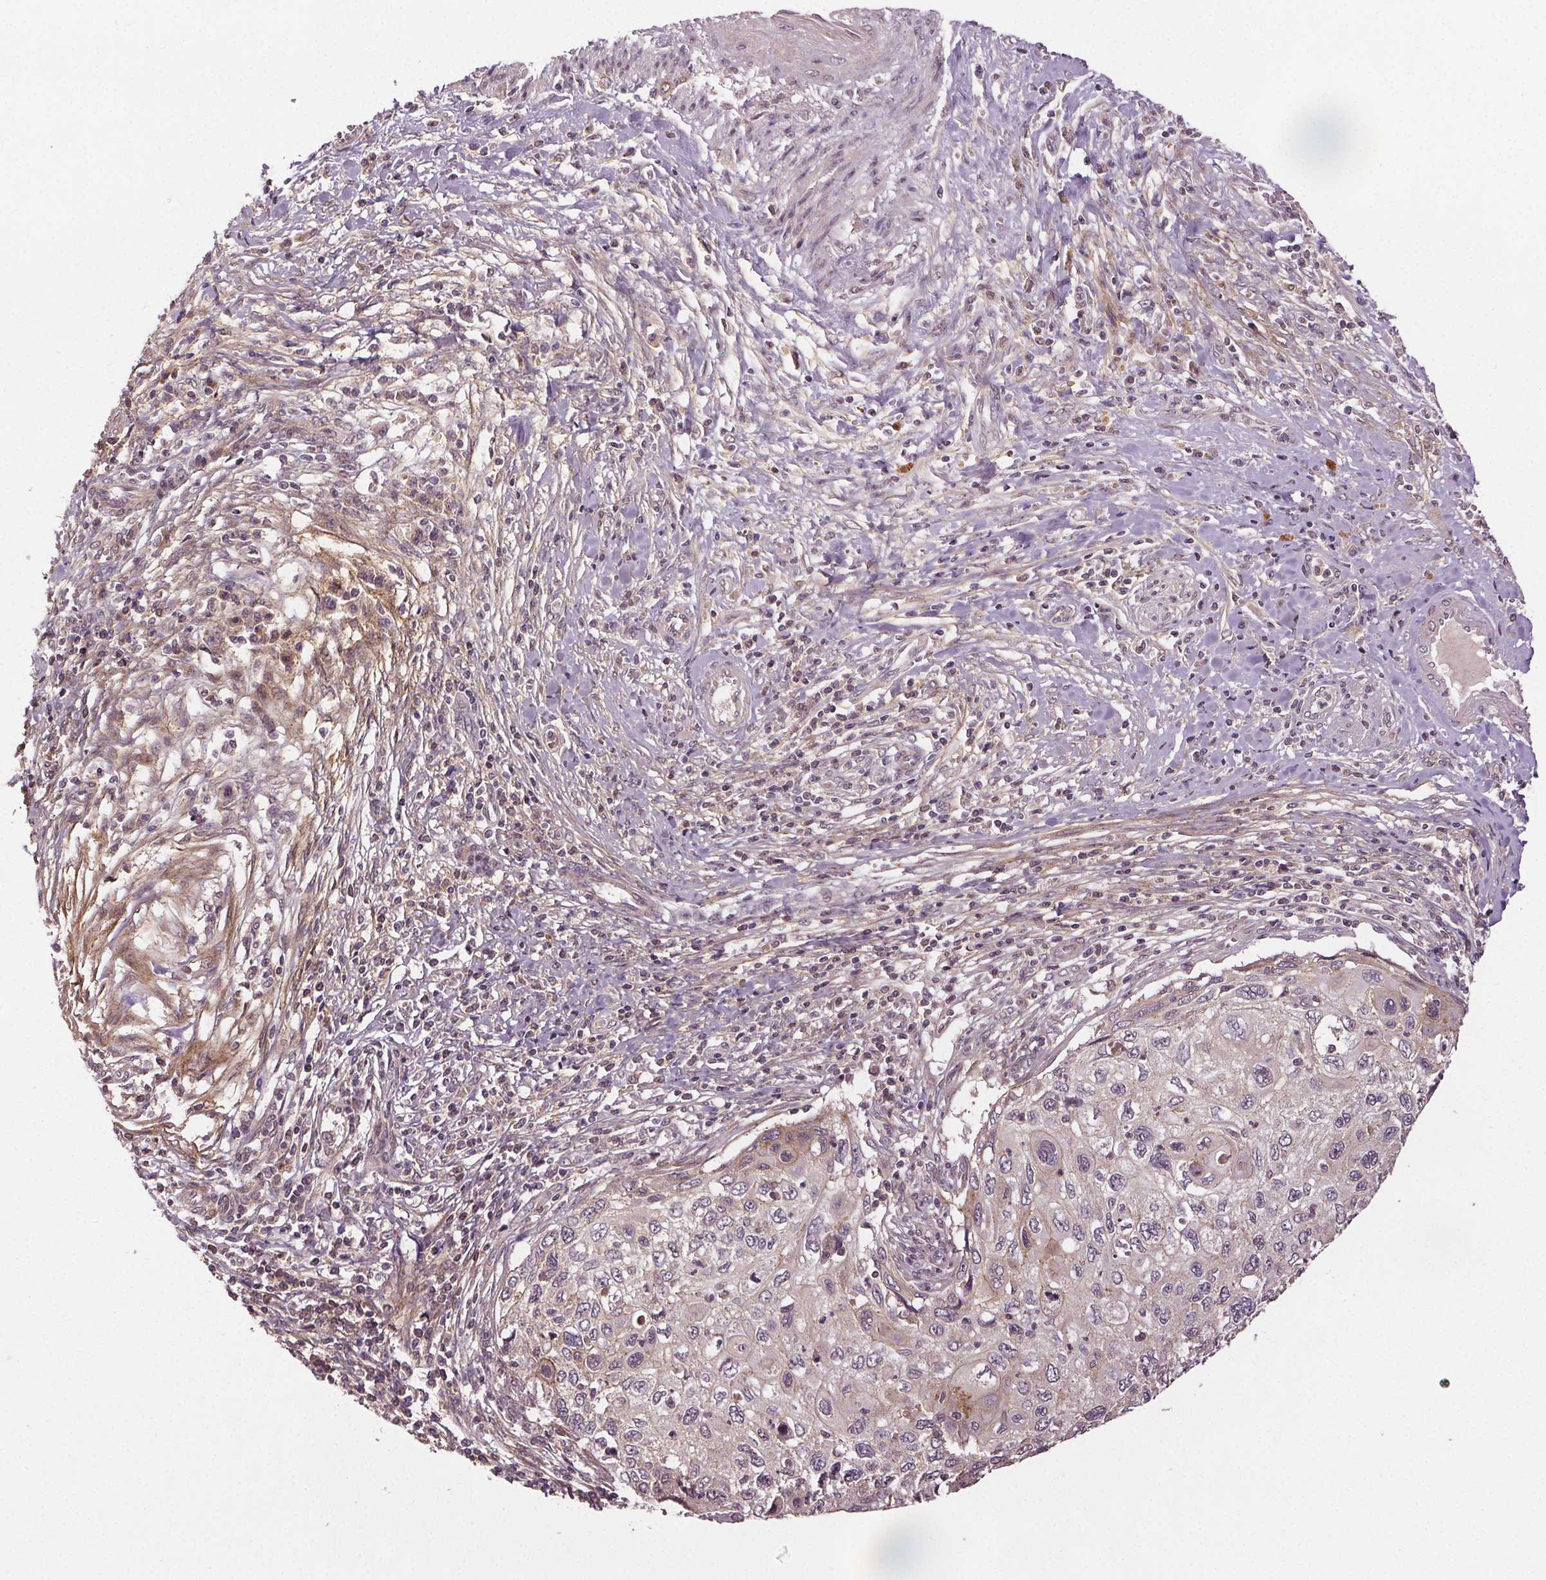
{"staining": {"intensity": "weak", "quantity": "<25%", "location": "cytoplasmic/membranous"}, "tissue": "cervical cancer", "cell_type": "Tumor cells", "image_type": "cancer", "snomed": [{"axis": "morphology", "description": "Squamous cell carcinoma, NOS"}, {"axis": "topography", "description": "Cervix"}], "caption": "Micrograph shows no significant protein positivity in tumor cells of cervical squamous cell carcinoma. The staining is performed using DAB (3,3'-diaminobenzidine) brown chromogen with nuclei counter-stained in using hematoxylin.", "gene": "EPHB3", "patient": {"sex": "female", "age": 70}}